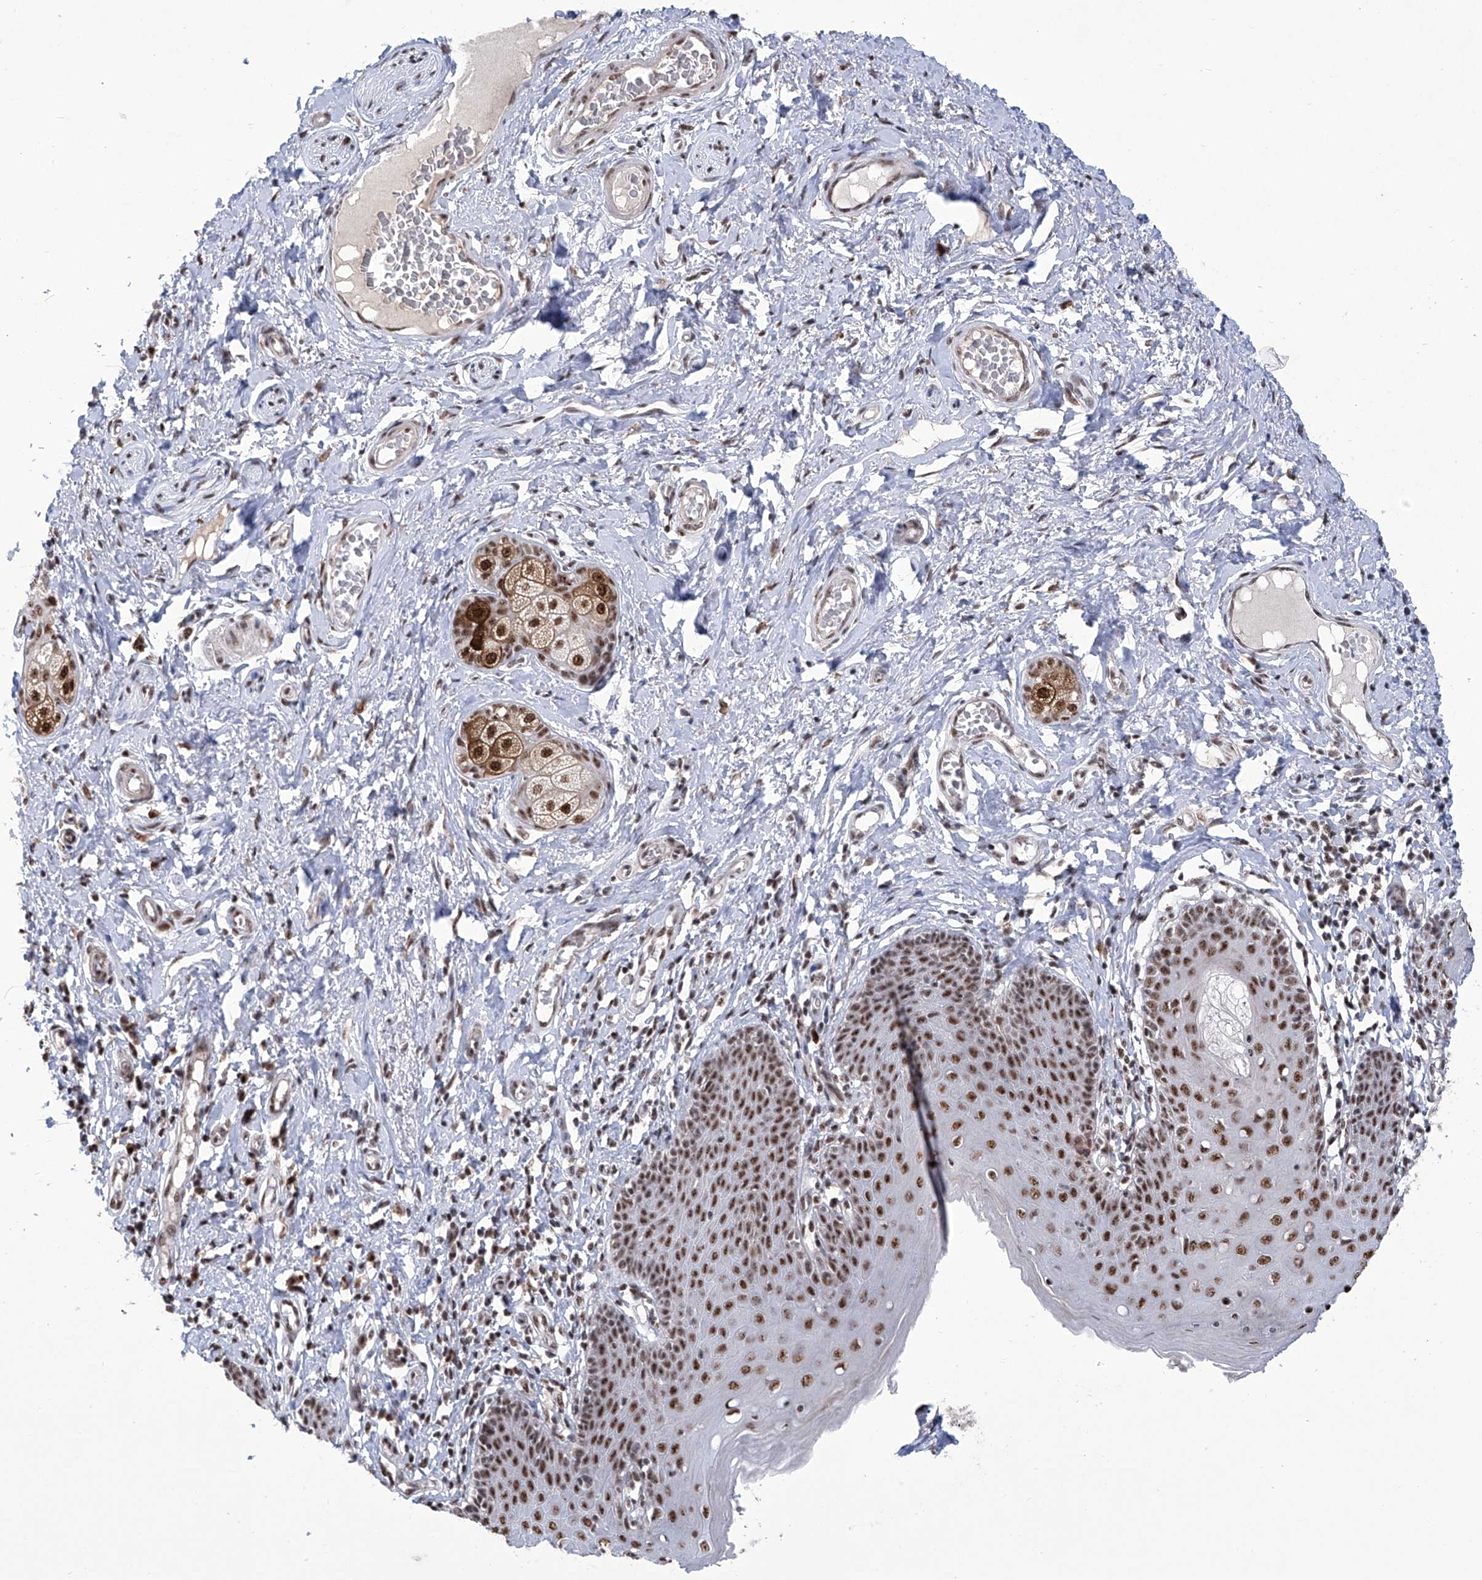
{"staining": {"intensity": "strong", "quantity": ">75%", "location": "nuclear"}, "tissue": "skin", "cell_type": "Epidermal cells", "image_type": "normal", "snomed": [{"axis": "morphology", "description": "Normal tissue, NOS"}, {"axis": "topography", "description": "Vulva"}], "caption": "The histopathology image shows immunohistochemical staining of unremarkable skin. There is strong nuclear positivity is appreciated in approximately >75% of epidermal cells.", "gene": "FBXL4", "patient": {"sex": "female", "age": 66}}